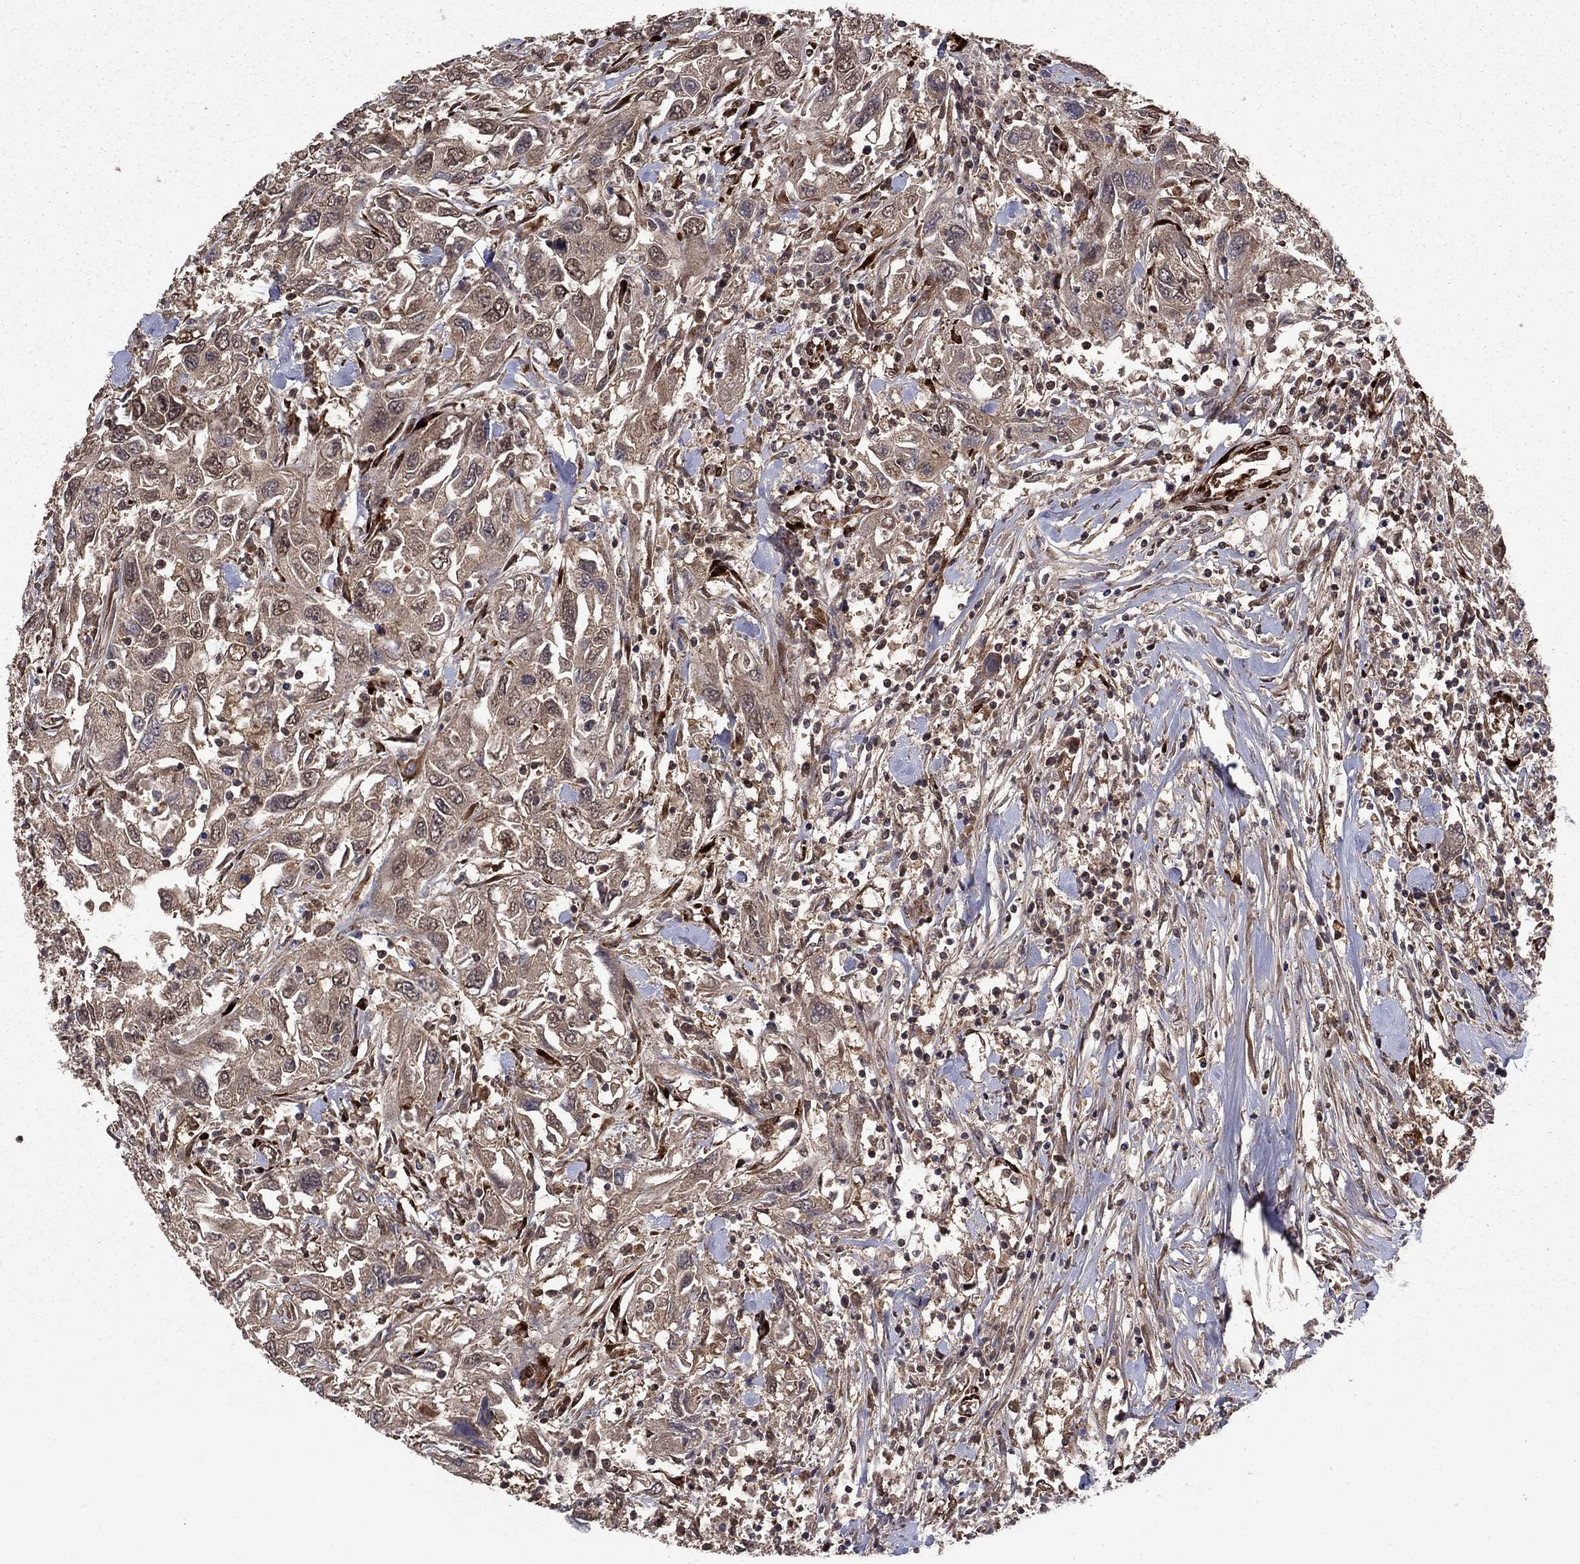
{"staining": {"intensity": "negative", "quantity": "none", "location": "none"}, "tissue": "urothelial cancer", "cell_type": "Tumor cells", "image_type": "cancer", "snomed": [{"axis": "morphology", "description": "Urothelial carcinoma, High grade"}, {"axis": "topography", "description": "Urinary bladder"}], "caption": "IHC micrograph of neoplastic tissue: human urothelial carcinoma (high-grade) stained with DAB (3,3'-diaminobenzidine) exhibits no significant protein expression in tumor cells. (Immunohistochemistry (ihc), brightfield microscopy, high magnification).", "gene": "COL18A1", "patient": {"sex": "male", "age": 76}}